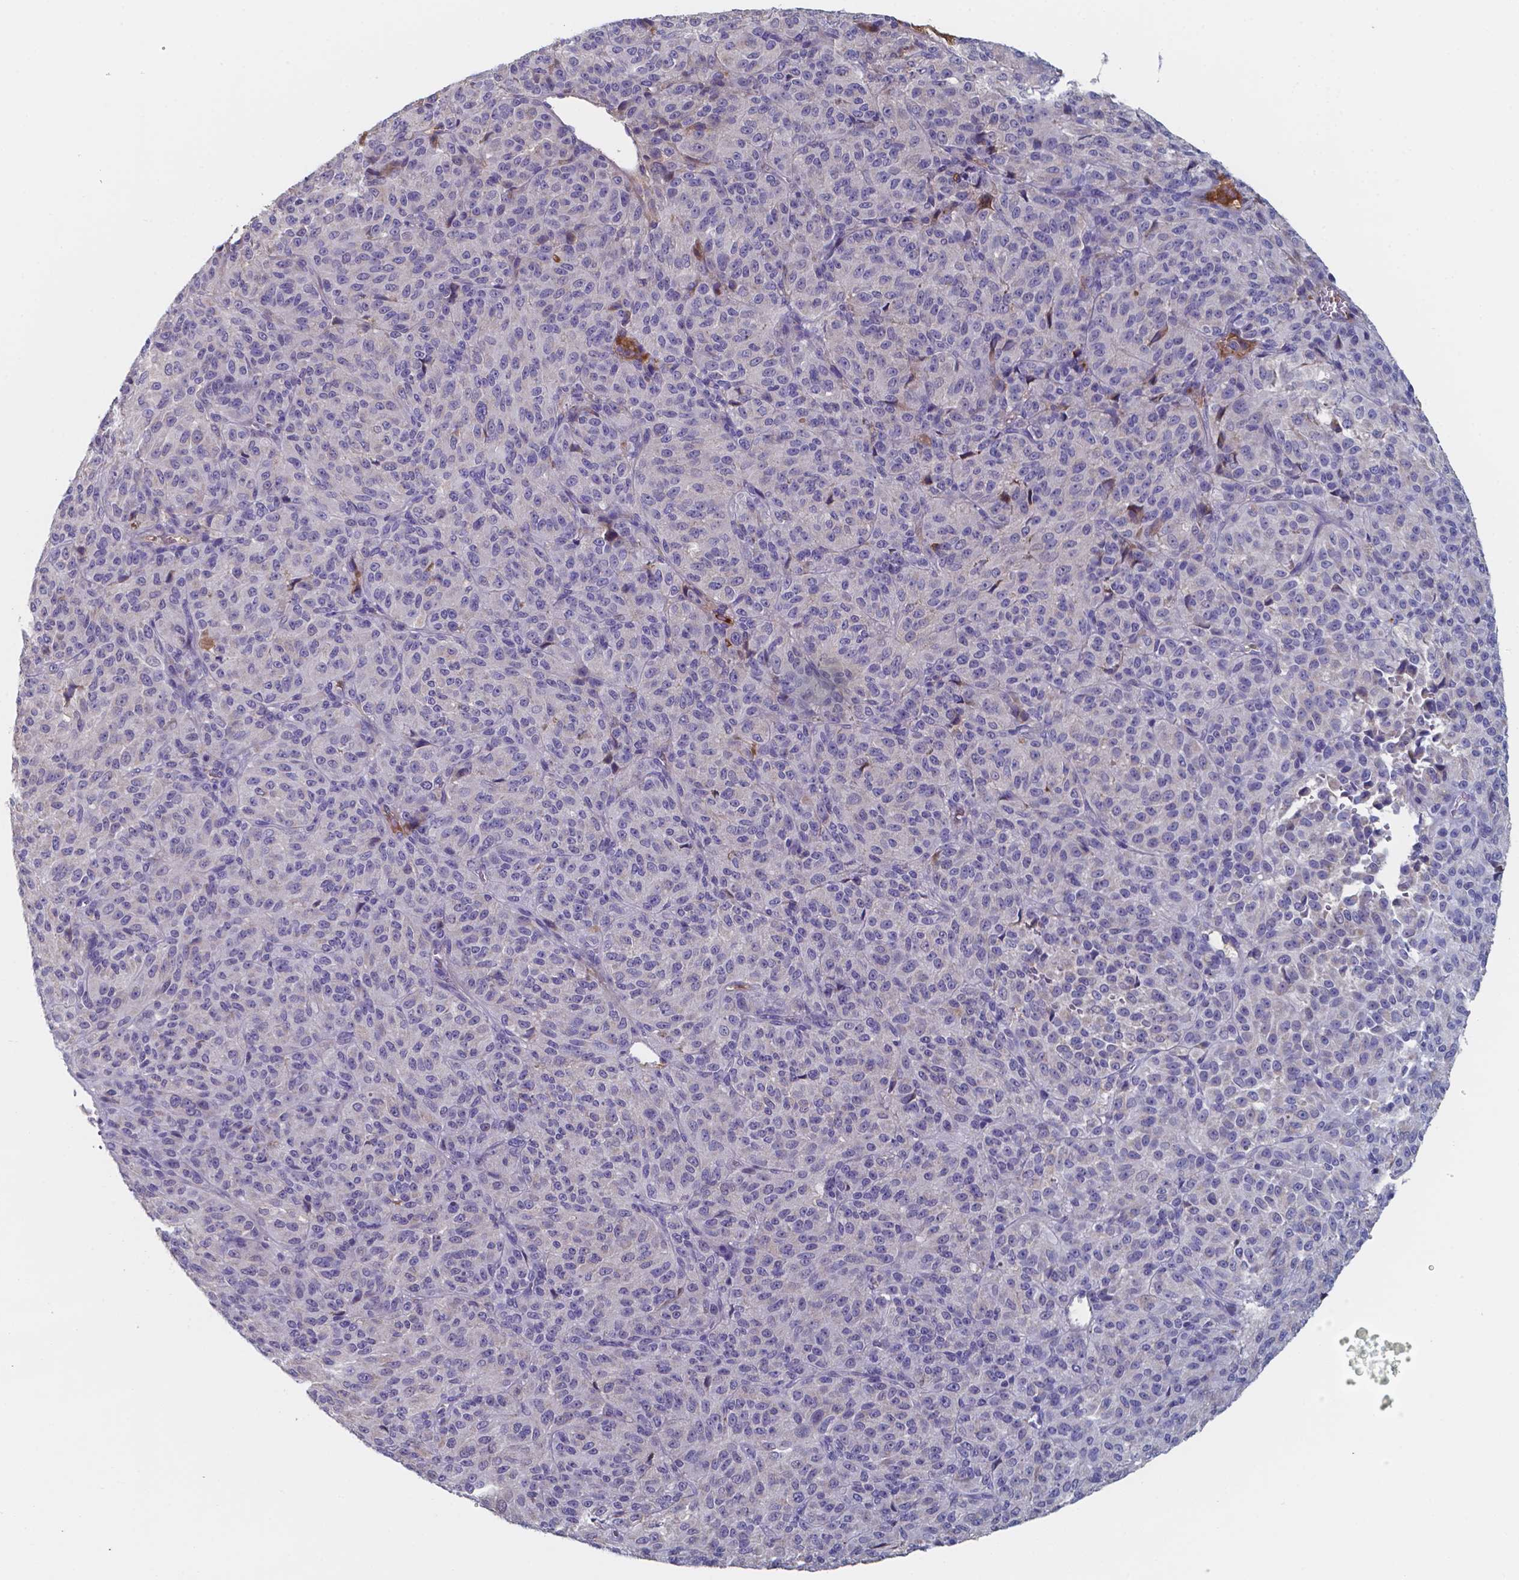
{"staining": {"intensity": "negative", "quantity": "none", "location": "none"}, "tissue": "melanoma", "cell_type": "Tumor cells", "image_type": "cancer", "snomed": [{"axis": "morphology", "description": "Malignant melanoma, Metastatic site"}, {"axis": "topography", "description": "Brain"}], "caption": "The micrograph demonstrates no staining of tumor cells in melanoma.", "gene": "BTBD17", "patient": {"sex": "female", "age": 56}}